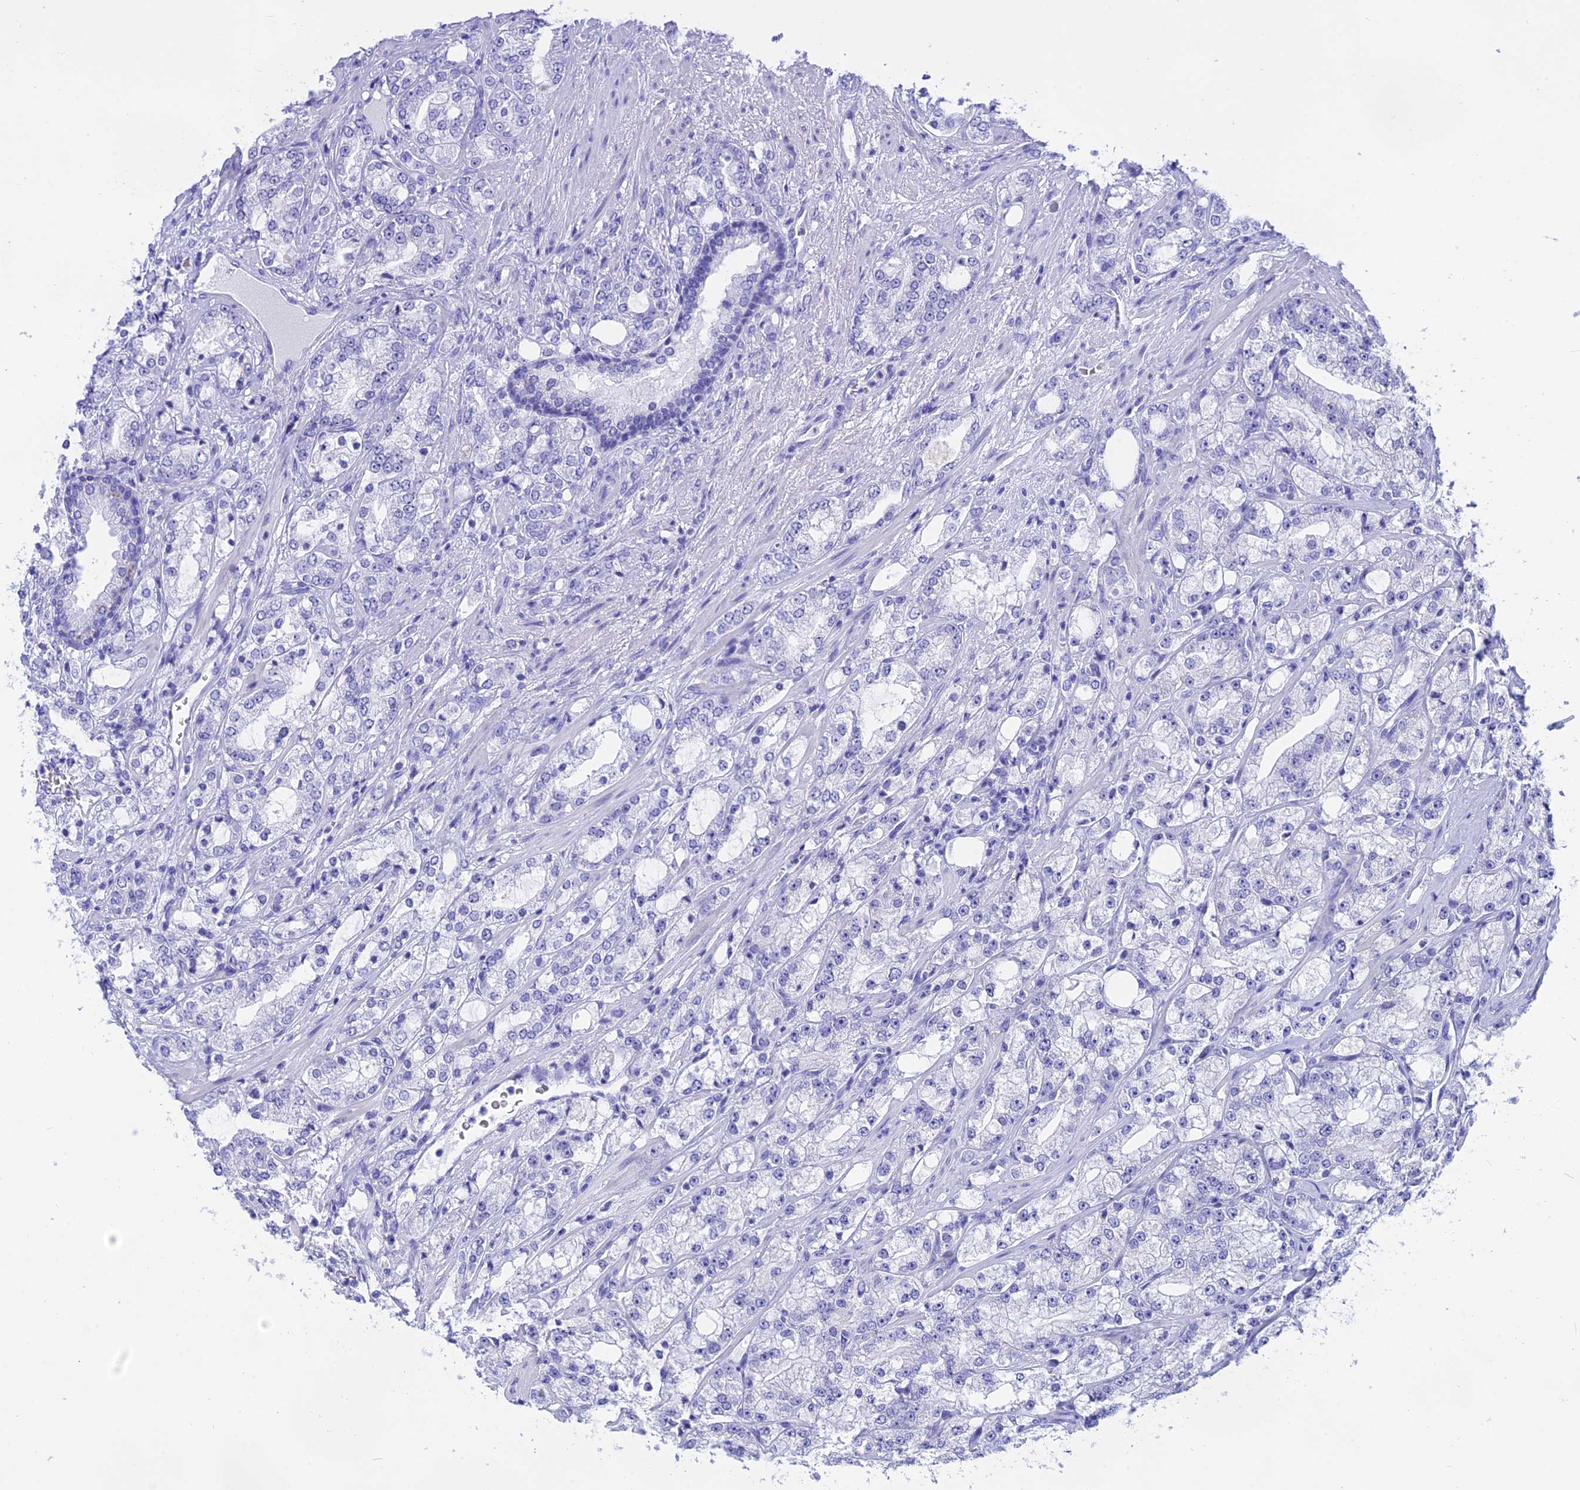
{"staining": {"intensity": "negative", "quantity": "none", "location": "none"}, "tissue": "prostate cancer", "cell_type": "Tumor cells", "image_type": "cancer", "snomed": [{"axis": "morphology", "description": "Adenocarcinoma, High grade"}, {"axis": "topography", "description": "Prostate"}], "caption": "This is a micrograph of immunohistochemistry (IHC) staining of prostate high-grade adenocarcinoma, which shows no expression in tumor cells. (Brightfield microscopy of DAB (3,3'-diaminobenzidine) IHC at high magnification).", "gene": "ISCA1", "patient": {"sex": "male", "age": 64}}